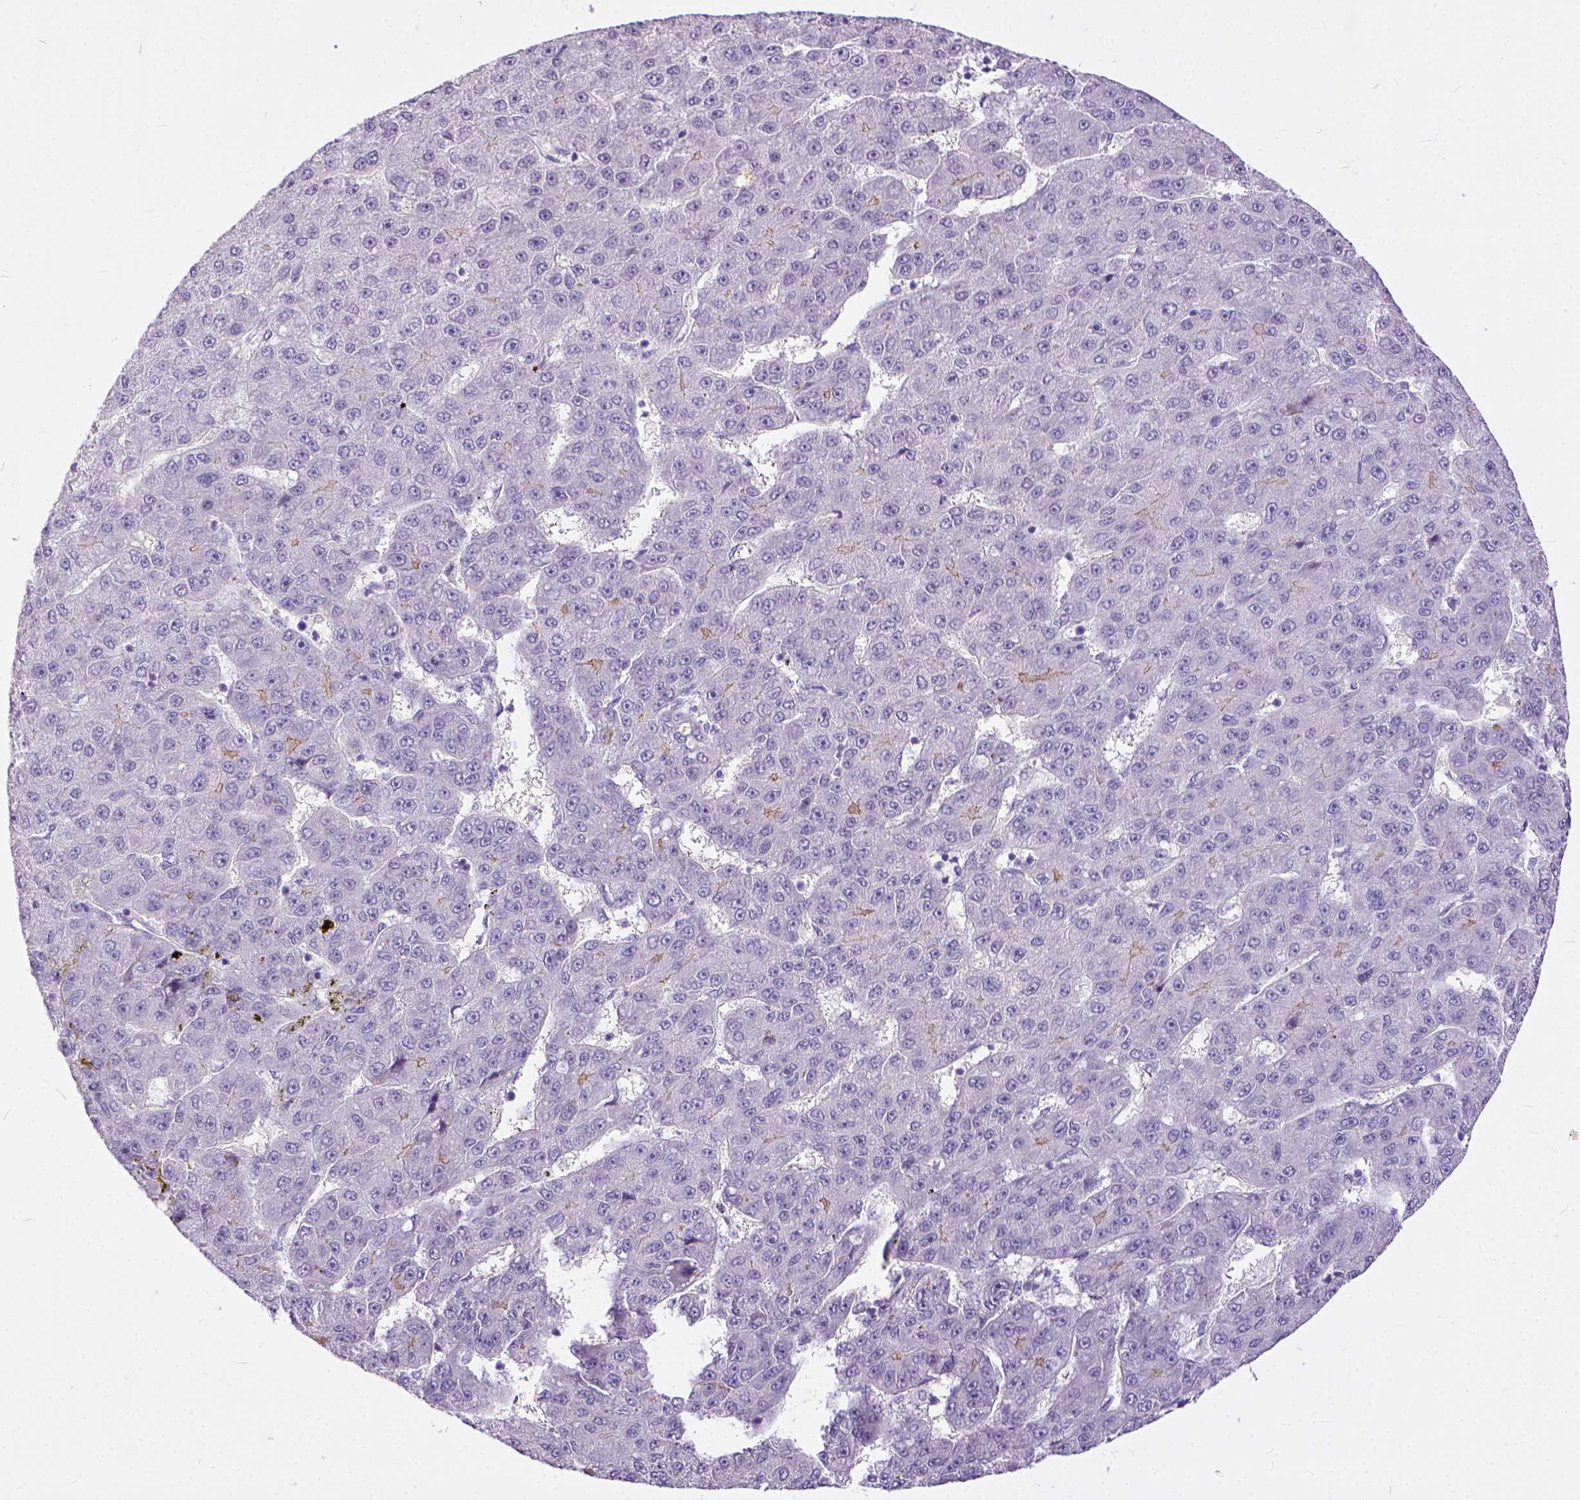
{"staining": {"intensity": "negative", "quantity": "none", "location": "none"}, "tissue": "liver cancer", "cell_type": "Tumor cells", "image_type": "cancer", "snomed": [{"axis": "morphology", "description": "Carcinoma, Hepatocellular, NOS"}, {"axis": "topography", "description": "Liver"}], "caption": "Histopathology image shows no significant protein positivity in tumor cells of liver cancer (hepatocellular carcinoma).", "gene": "ADGRF1", "patient": {"sex": "male", "age": 67}}